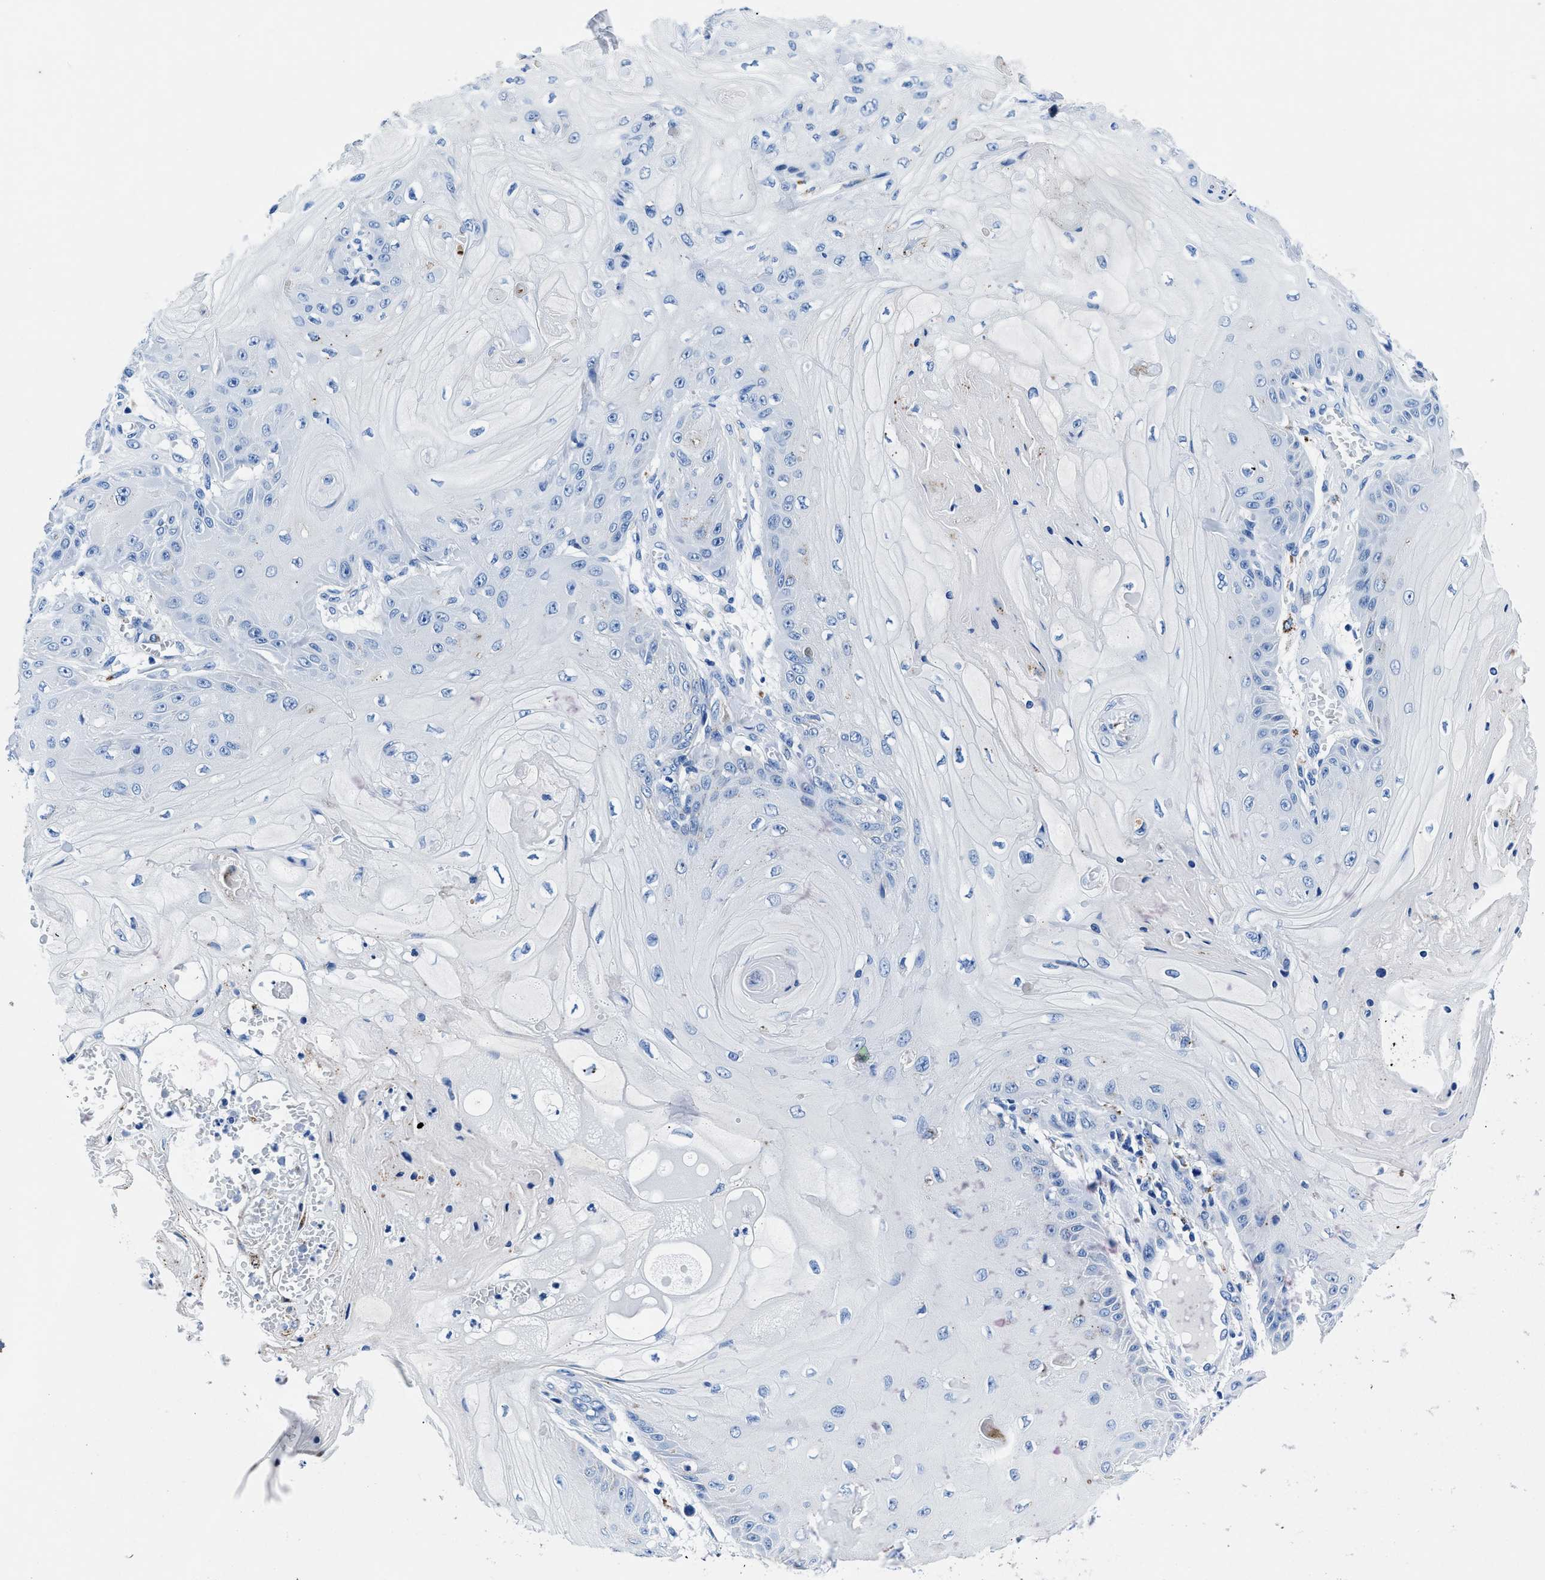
{"staining": {"intensity": "negative", "quantity": "none", "location": "none"}, "tissue": "skin cancer", "cell_type": "Tumor cells", "image_type": "cancer", "snomed": [{"axis": "morphology", "description": "Squamous cell carcinoma, NOS"}, {"axis": "topography", "description": "Skin"}], "caption": "Skin squamous cell carcinoma was stained to show a protein in brown. There is no significant staining in tumor cells.", "gene": "OR14K1", "patient": {"sex": "male", "age": 74}}